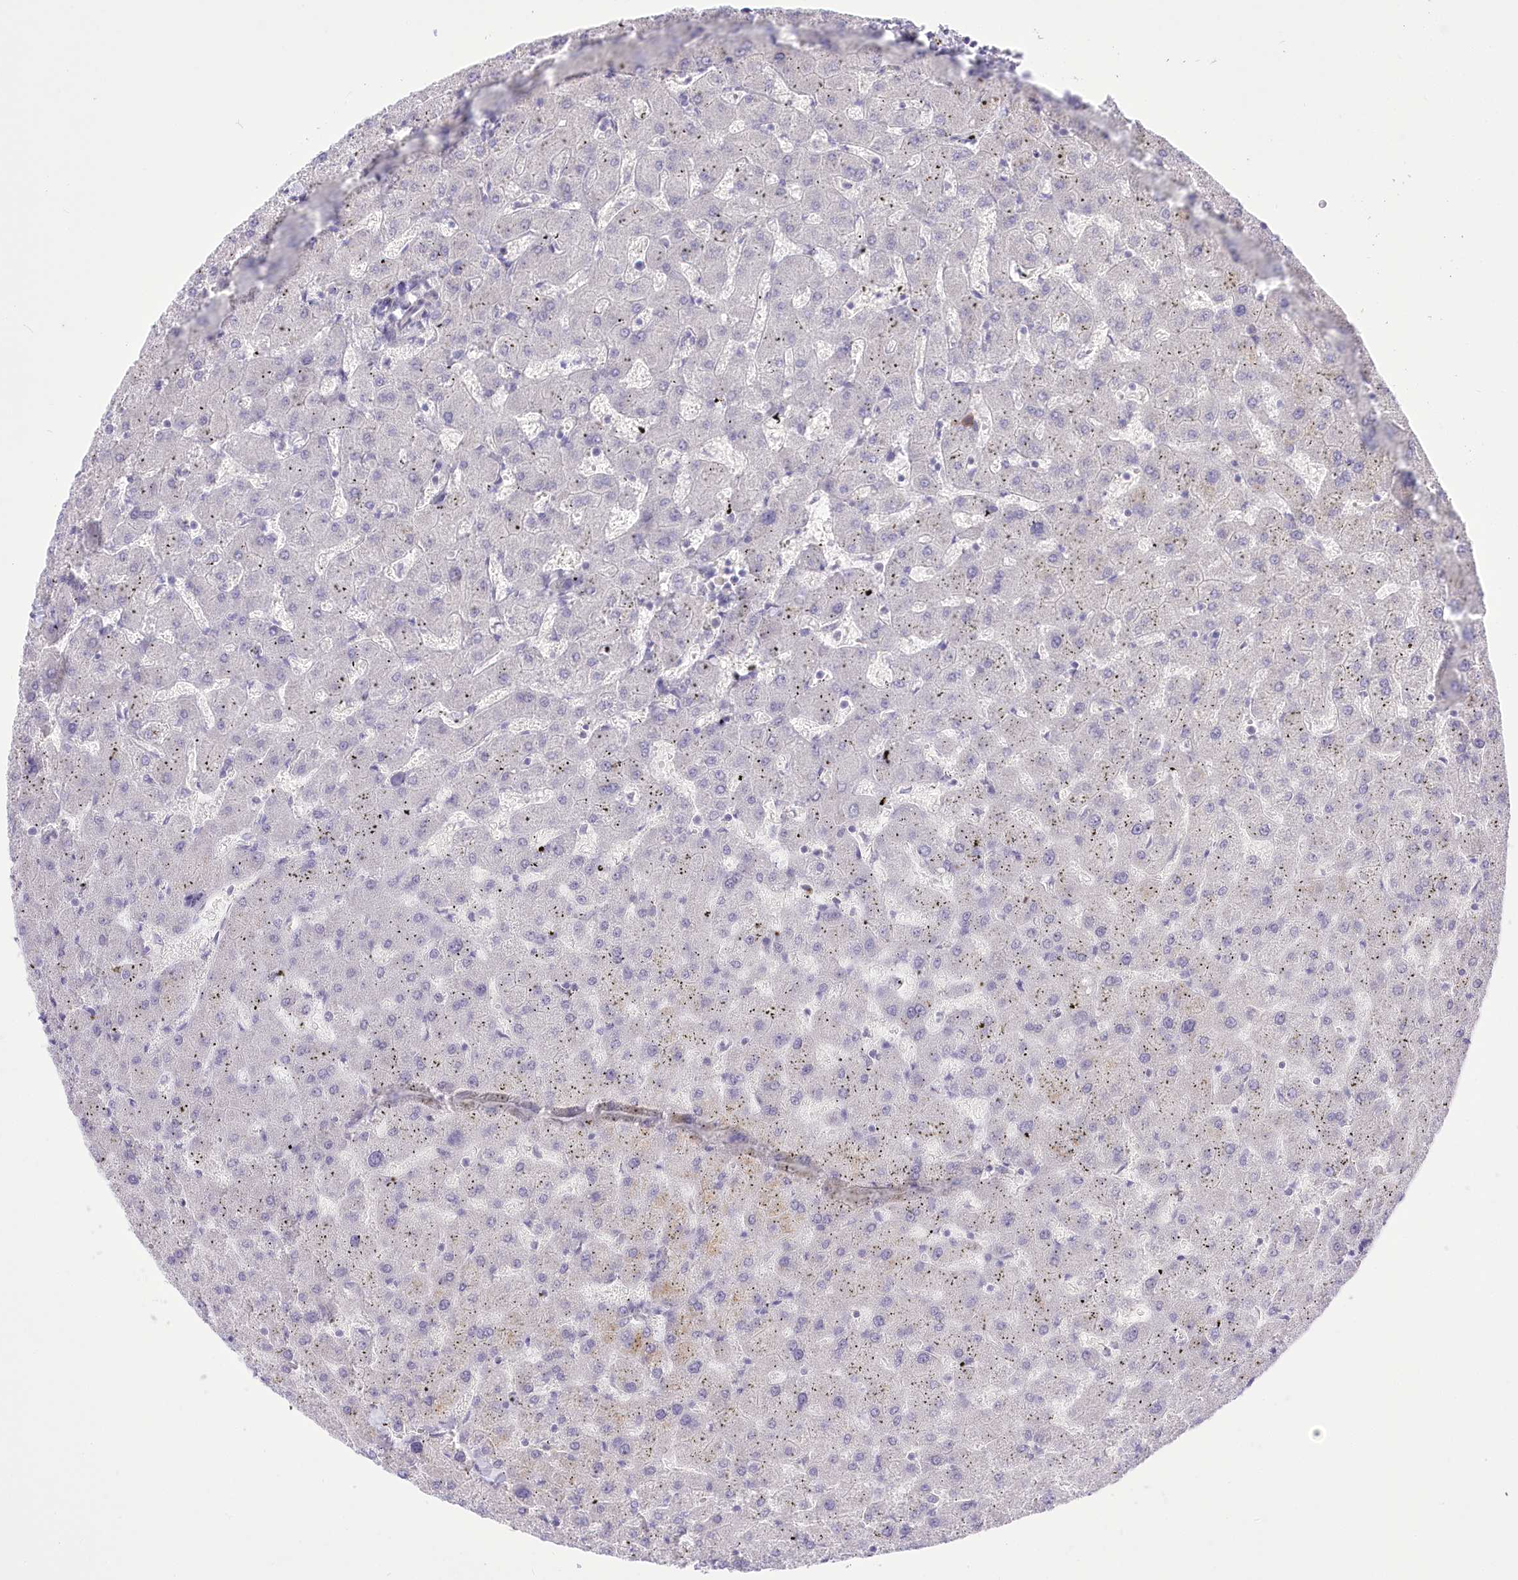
{"staining": {"intensity": "negative", "quantity": "none", "location": "none"}, "tissue": "liver", "cell_type": "Cholangiocytes", "image_type": "normal", "snomed": [{"axis": "morphology", "description": "Normal tissue, NOS"}, {"axis": "topography", "description": "Liver"}], "caption": "This is a photomicrograph of IHC staining of normal liver, which shows no expression in cholangiocytes.", "gene": "HELT", "patient": {"sex": "female", "age": 63}}